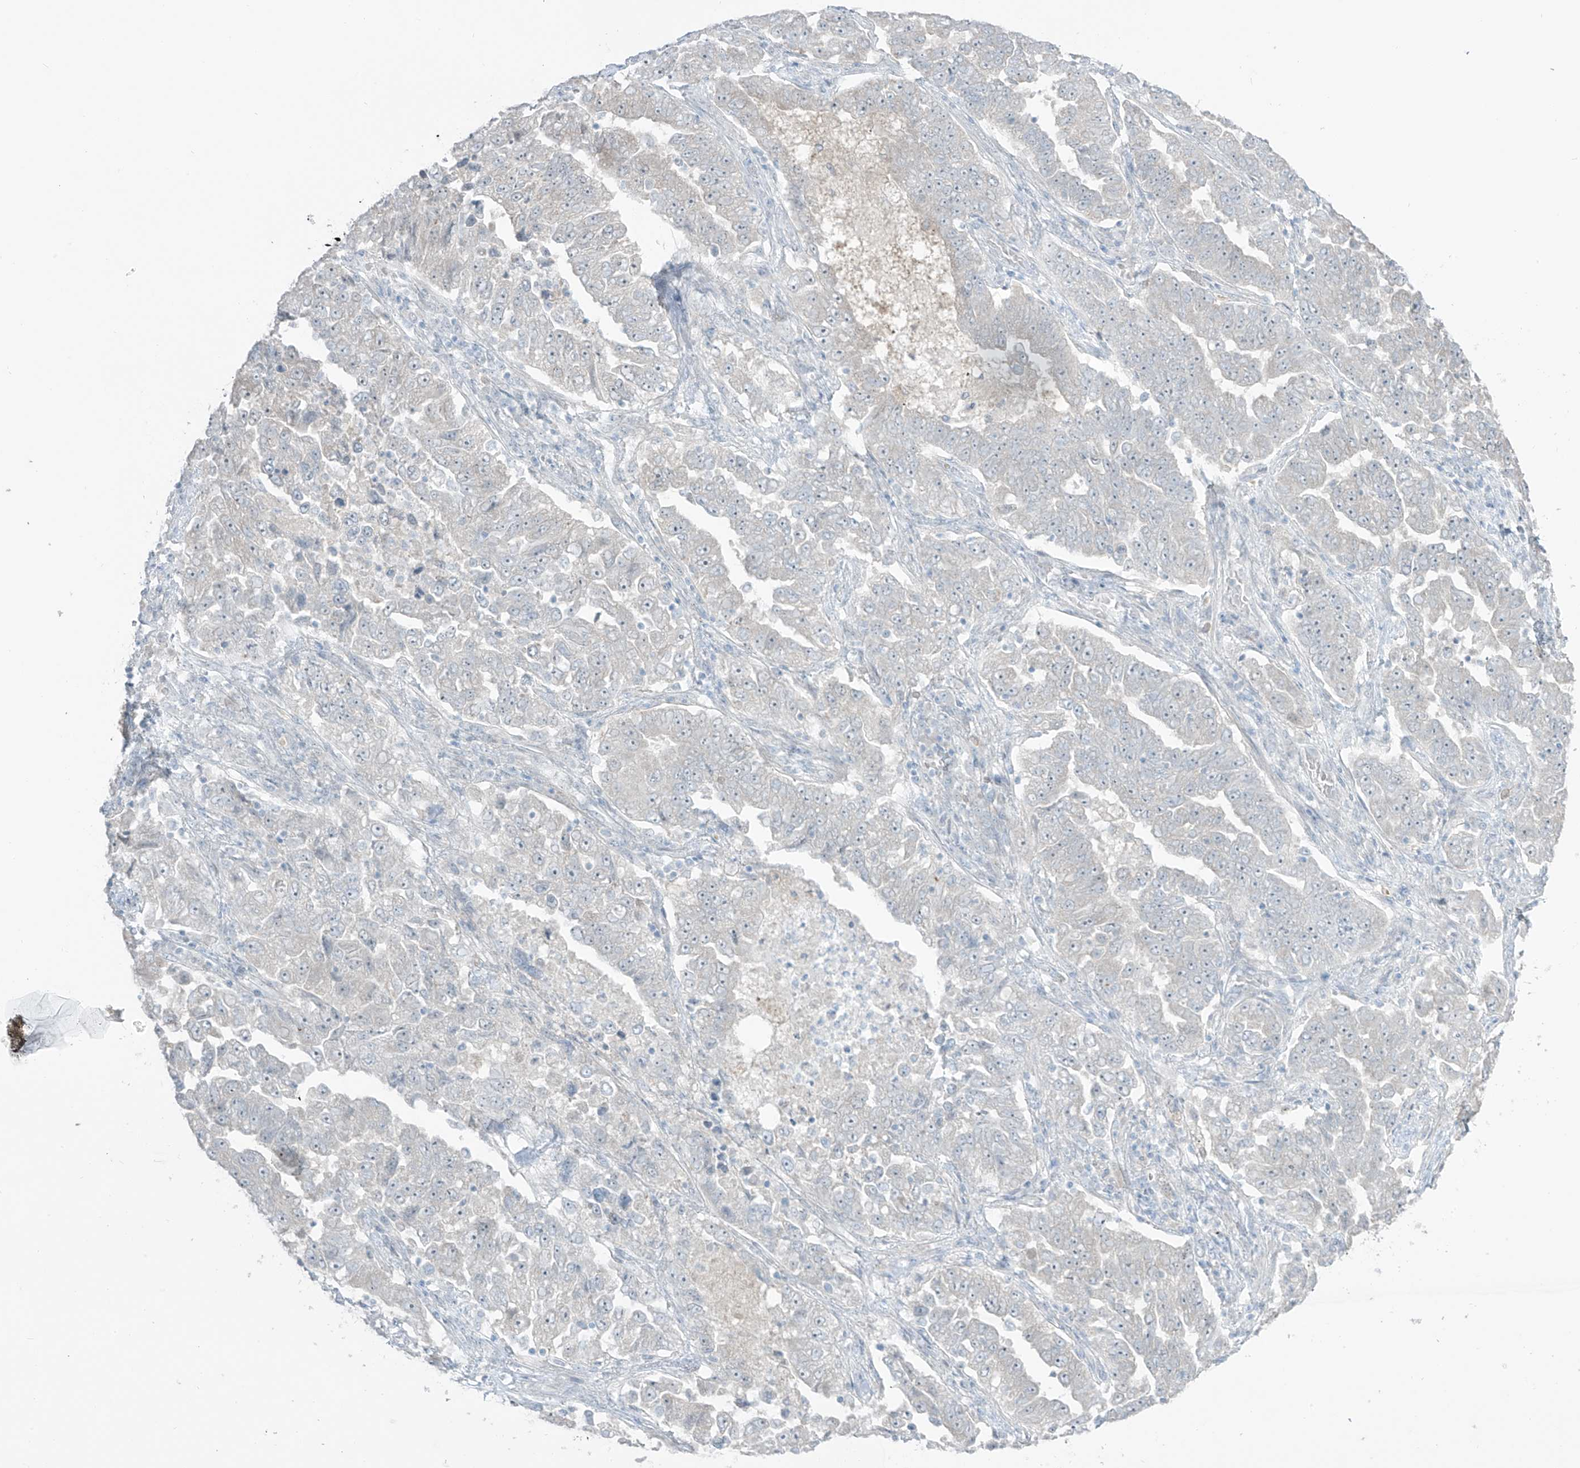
{"staining": {"intensity": "negative", "quantity": "none", "location": "none"}, "tissue": "lung cancer", "cell_type": "Tumor cells", "image_type": "cancer", "snomed": [{"axis": "morphology", "description": "Adenocarcinoma, NOS"}, {"axis": "topography", "description": "Lung"}], "caption": "Lung cancer was stained to show a protein in brown. There is no significant expression in tumor cells.", "gene": "PRDM6", "patient": {"sex": "female", "age": 51}}